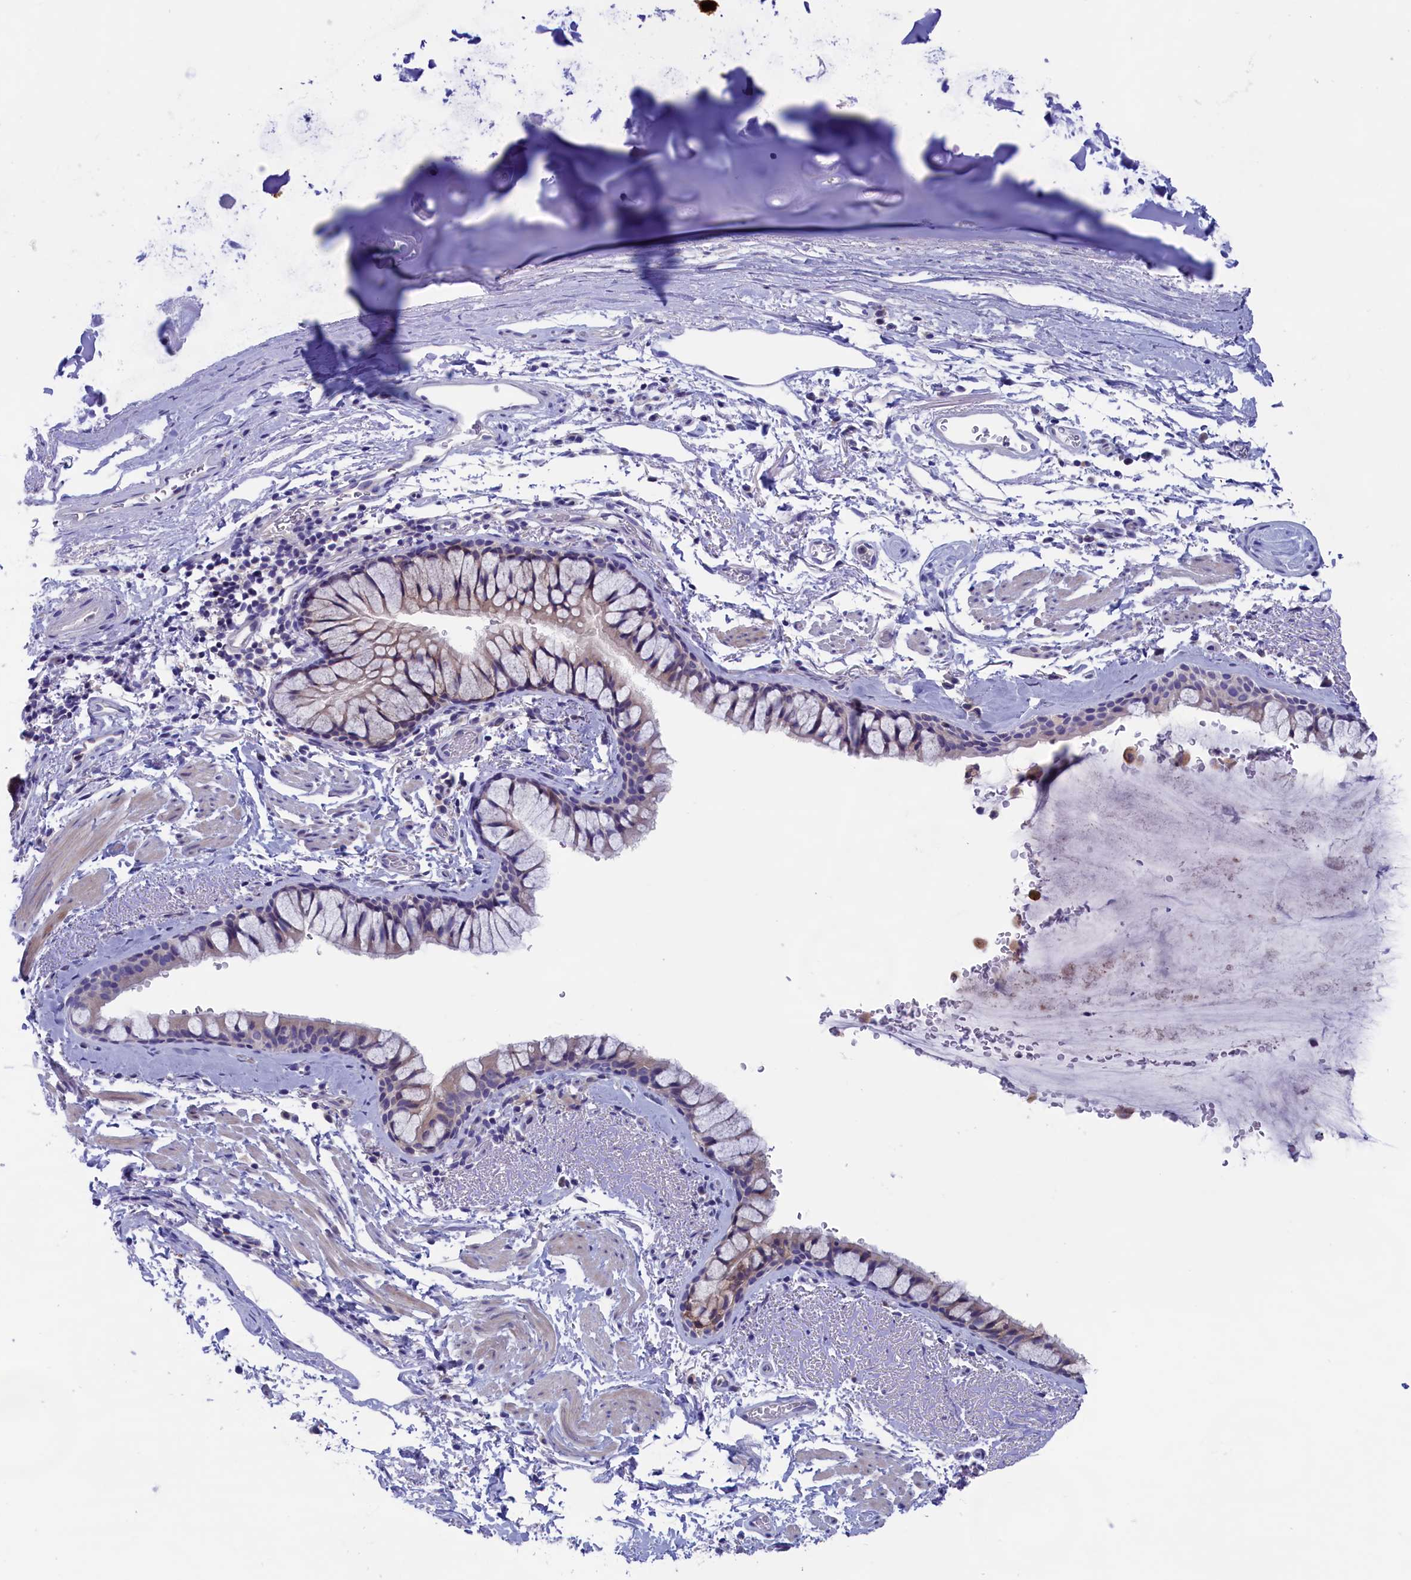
{"staining": {"intensity": "negative", "quantity": "none", "location": "none"}, "tissue": "bronchus", "cell_type": "Respiratory epithelial cells", "image_type": "normal", "snomed": [{"axis": "morphology", "description": "Normal tissue, NOS"}, {"axis": "topography", "description": "Bronchus"}], "caption": "Respiratory epithelial cells are negative for brown protein staining in benign bronchus.", "gene": "VPS35L", "patient": {"sex": "male", "age": 65}}